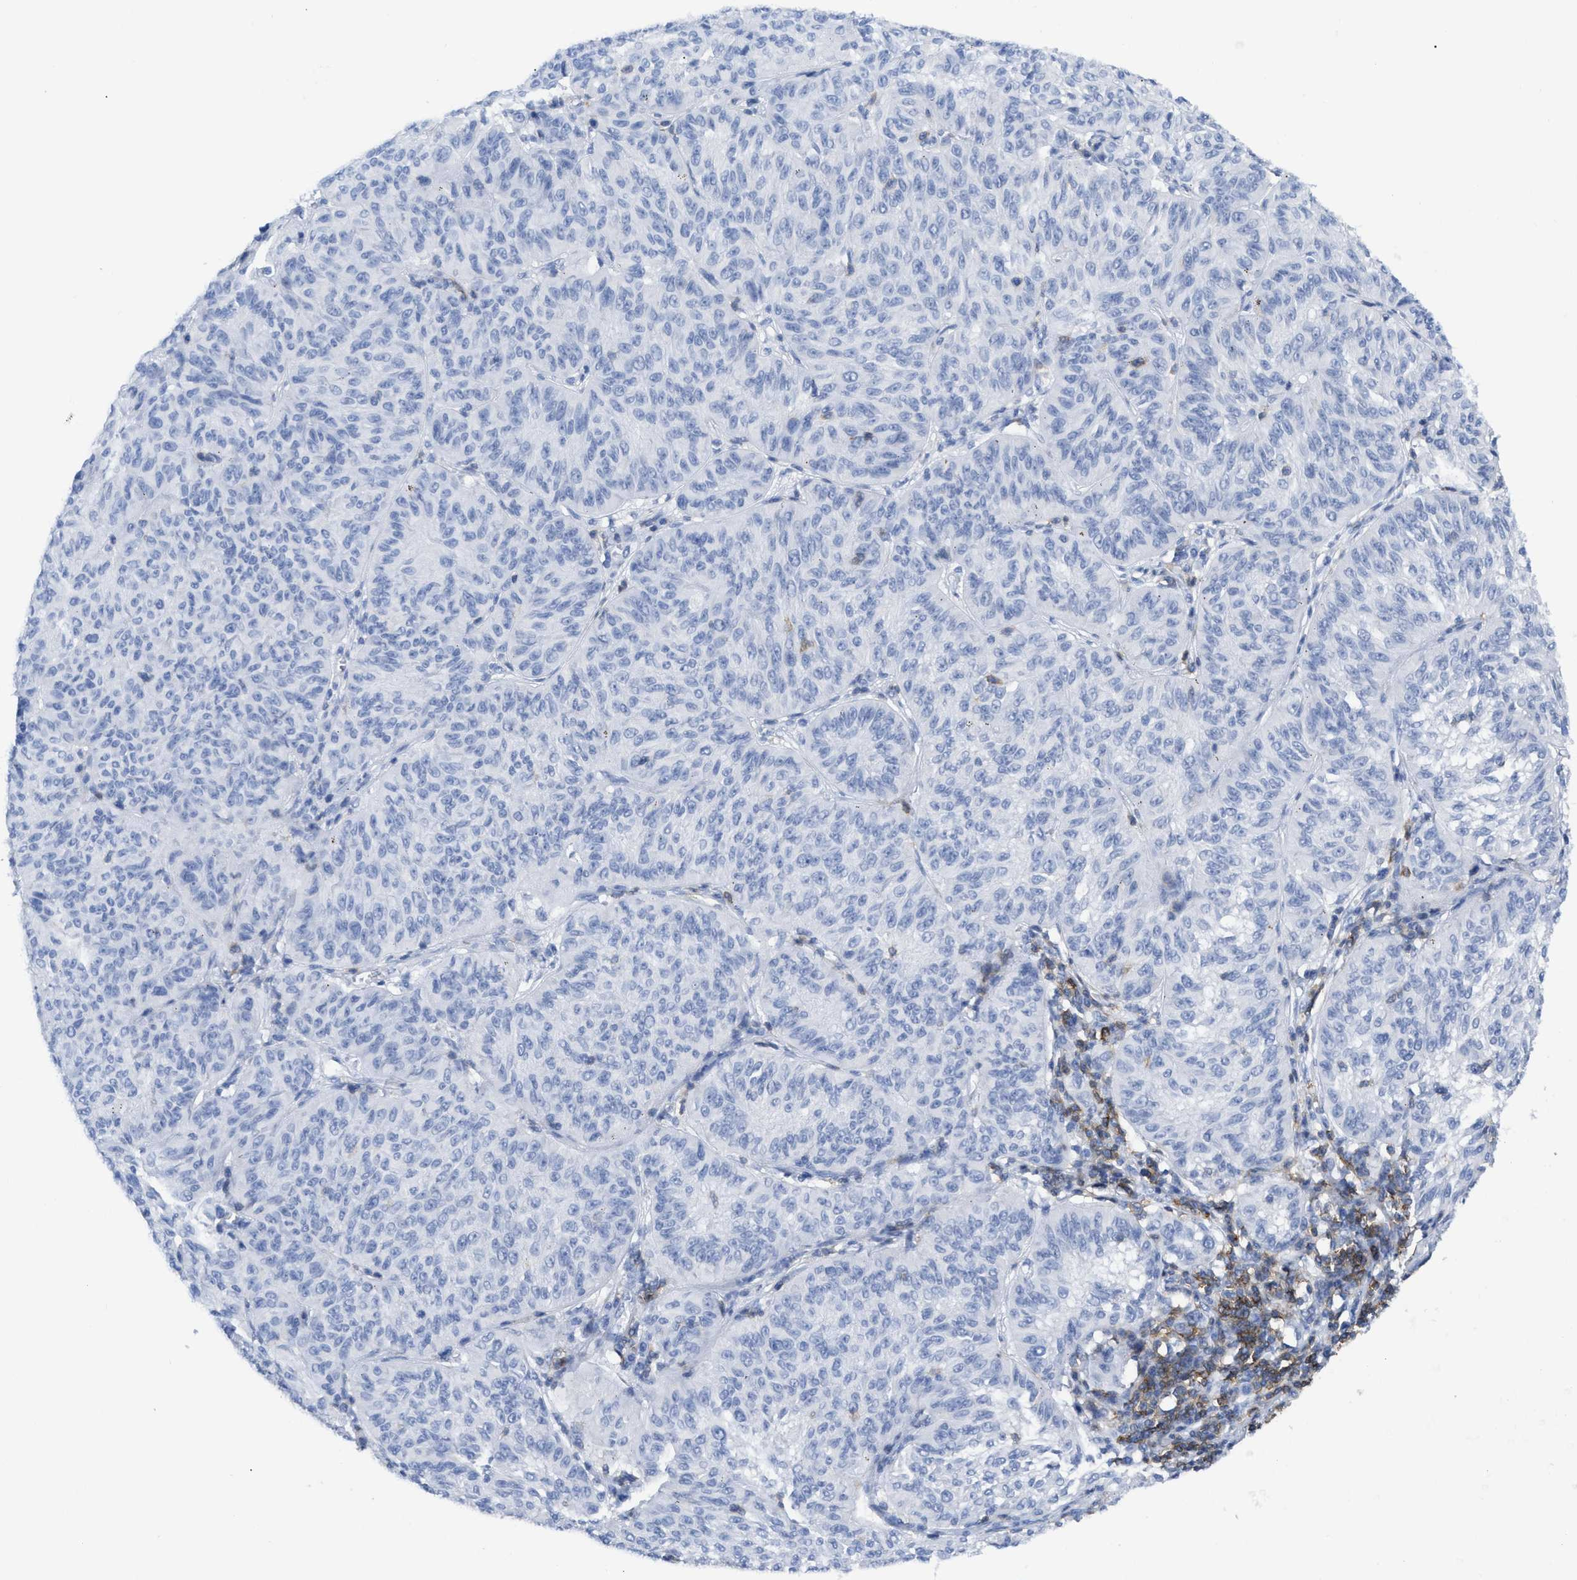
{"staining": {"intensity": "negative", "quantity": "none", "location": "none"}, "tissue": "melanoma", "cell_type": "Tumor cells", "image_type": "cancer", "snomed": [{"axis": "morphology", "description": "Malignant melanoma, NOS"}, {"axis": "topography", "description": "Skin"}], "caption": "Melanoma was stained to show a protein in brown. There is no significant staining in tumor cells. (Brightfield microscopy of DAB (3,3'-diaminobenzidine) IHC at high magnification).", "gene": "CD5", "patient": {"sex": "female", "age": 72}}